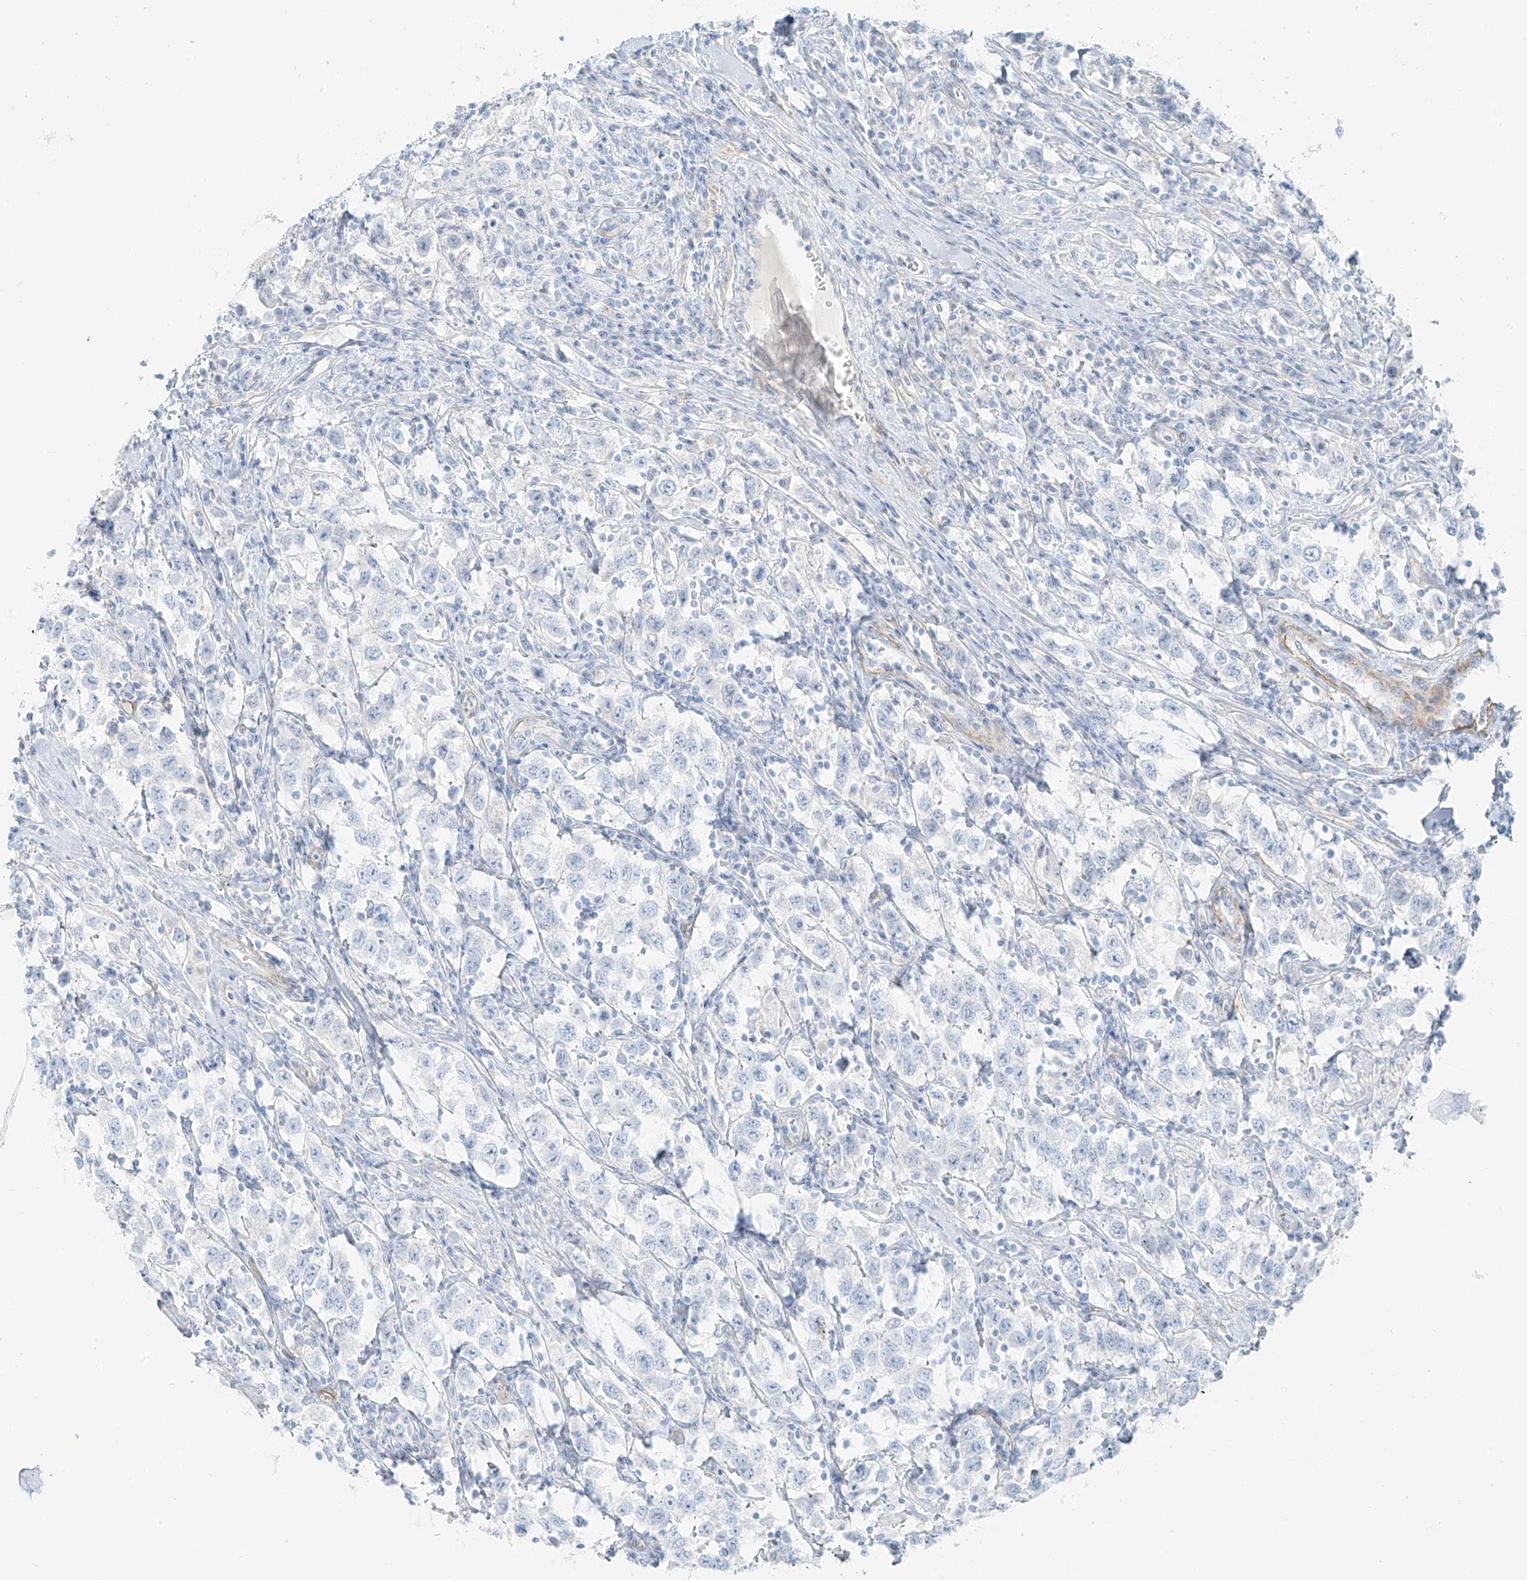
{"staining": {"intensity": "negative", "quantity": "none", "location": "none"}, "tissue": "testis cancer", "cell_type": "Tumor cells", "image_type": "cancer", "snomed": [{"axis": "morphology", "description": "Seminoma, NOS"}, {"axis": "topography", "description": "Testis"}], "caption": "Seminoma (testis) was stained to show a protein in brown. There is no significant staining in tumor cells.", "gene": "SMCP", "patient": {"sex": "male", "age": 41}}